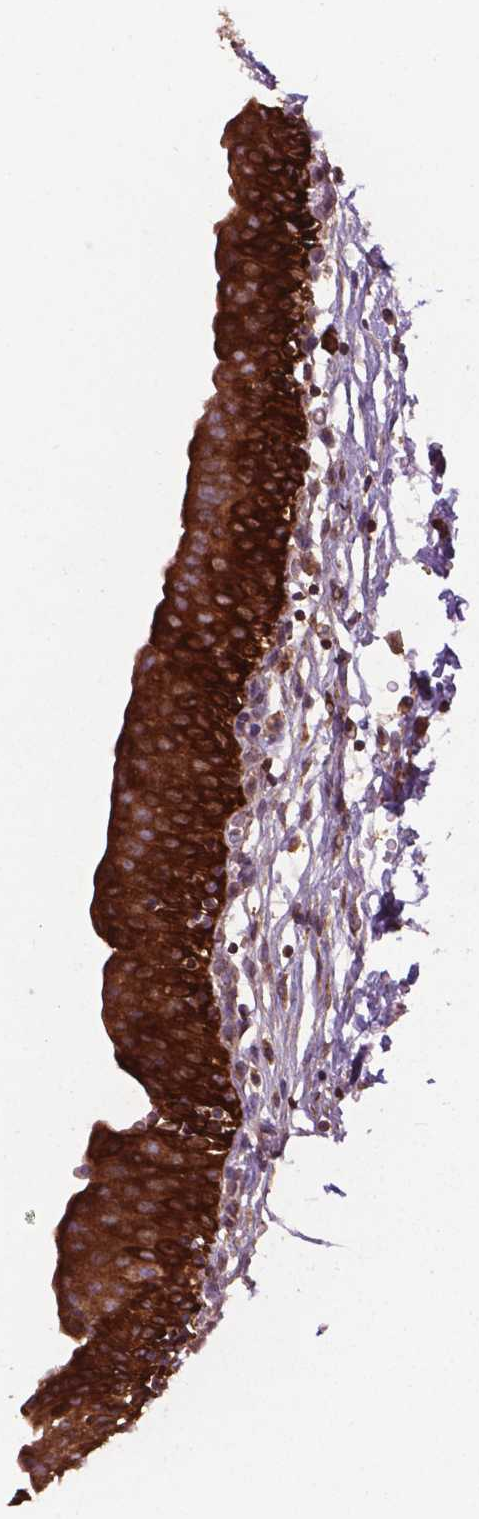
{"staining": {"intensity": "strong", "quantity": ">75%", "location": "cytoplasmic/membranous"}, "tissue": "urinary bladder", "cell_type": "Urothelial cells", "image_type": "normal", "snomed": [{"axis": "morphology", "description": "Normal tissue, NOS"}, {"axis": "topography", "description": "Urinary bladder"}], "caption": "An immunohistochemistry (IHC) micrograph of normal tissue is shown. Protein staining in brown shows strong cytoplasmic/membranous positivity in urinary bladder within urothelial cells. The protein is stained brown, and the nuclei are stained in blue (DAB IHC with brightfield microscopy, high magnification).", "gene": "SMAD3", "patient": {"sex": "male", "age": 56}}